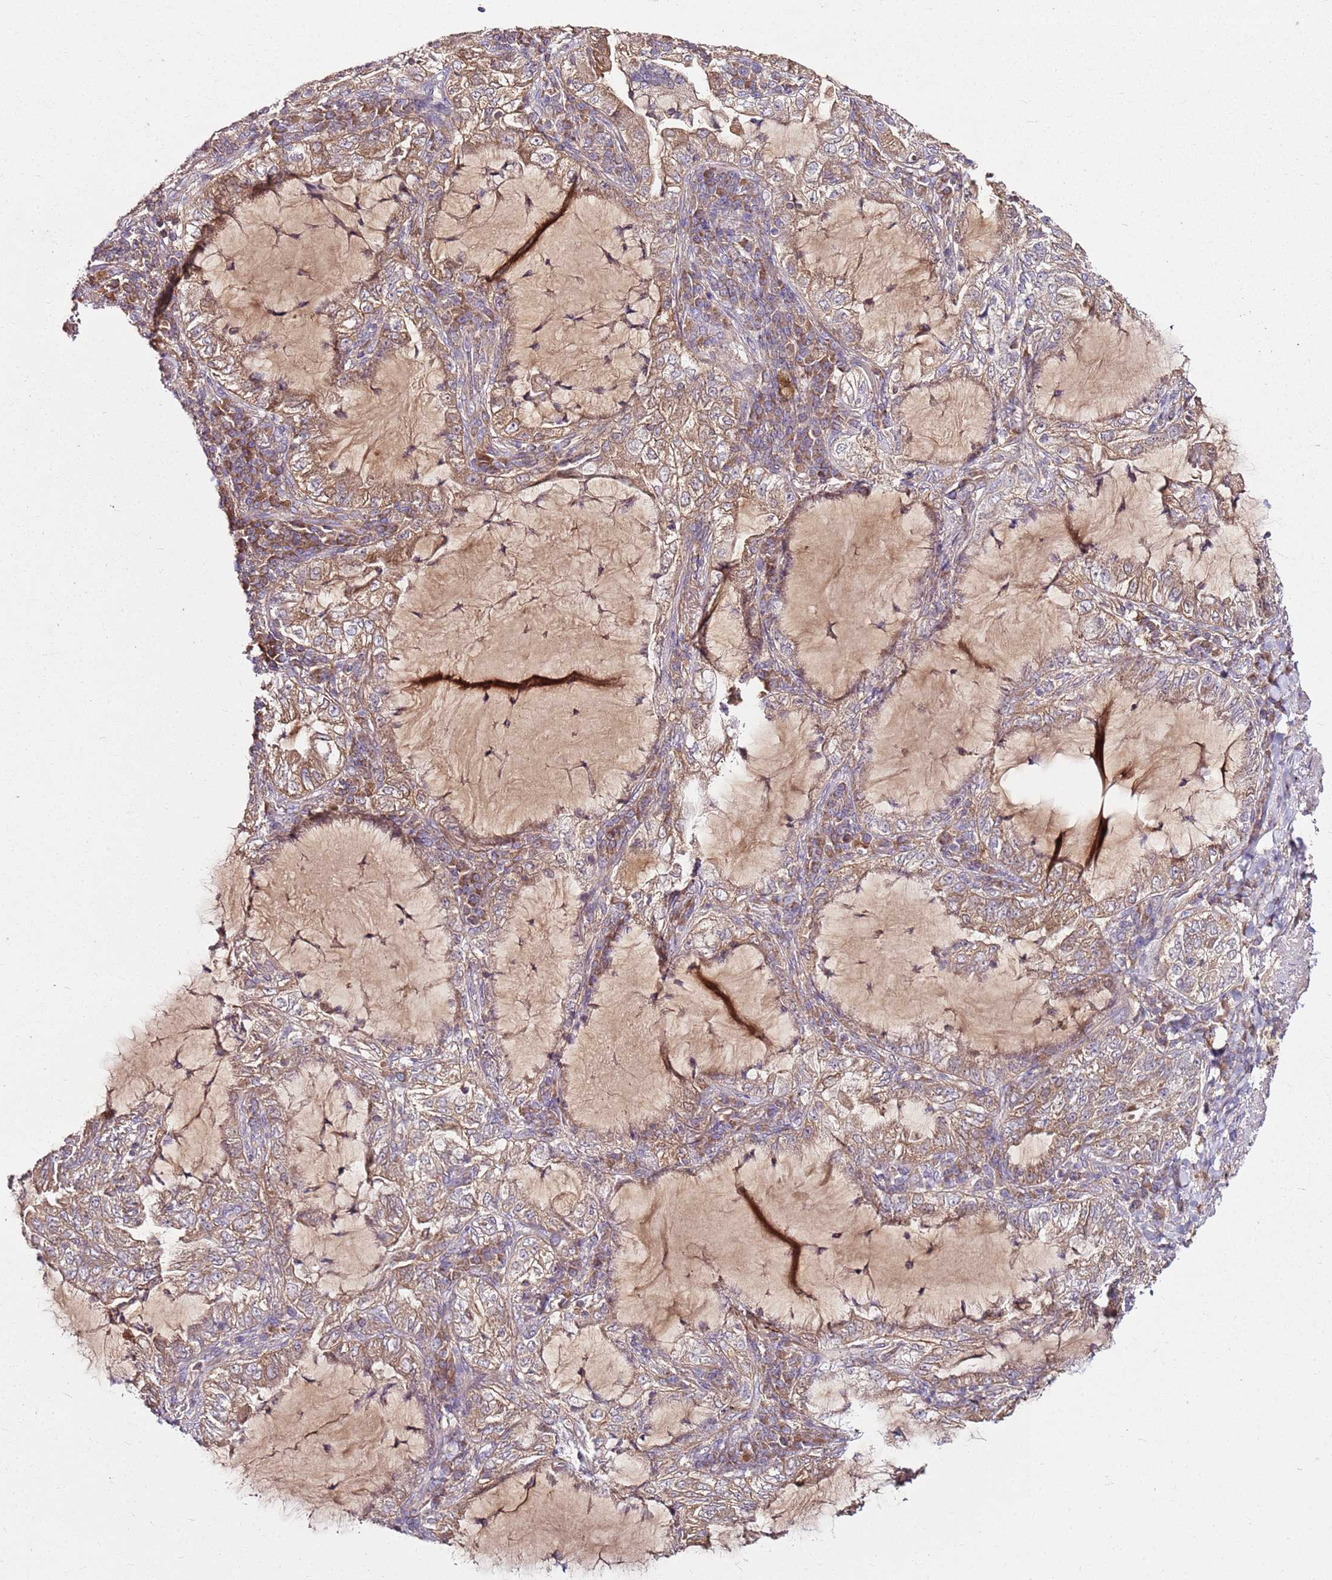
{"staining": {"intensity": "weak", "quantity": ">75%", "location": "cytoplasmic/membranous"}, "tissue": "lung cancer", "cell_type": "Tumor cells", "image_type": "cancer", "snomed": [{"axis": "morphology", "description": "Adenocarcinoma, NOS"}, {"axis": "topography", "description": "Lung"}], "caption": "An image showing weak cytoplasmic/membranous expression in approximately >75% of tumor cells in lung adenocarcinoma, as visualized by brown immunohistochemical staining.", "gene": "KRTAP21-3", "patient": {"sex": "female", "age": 73}}